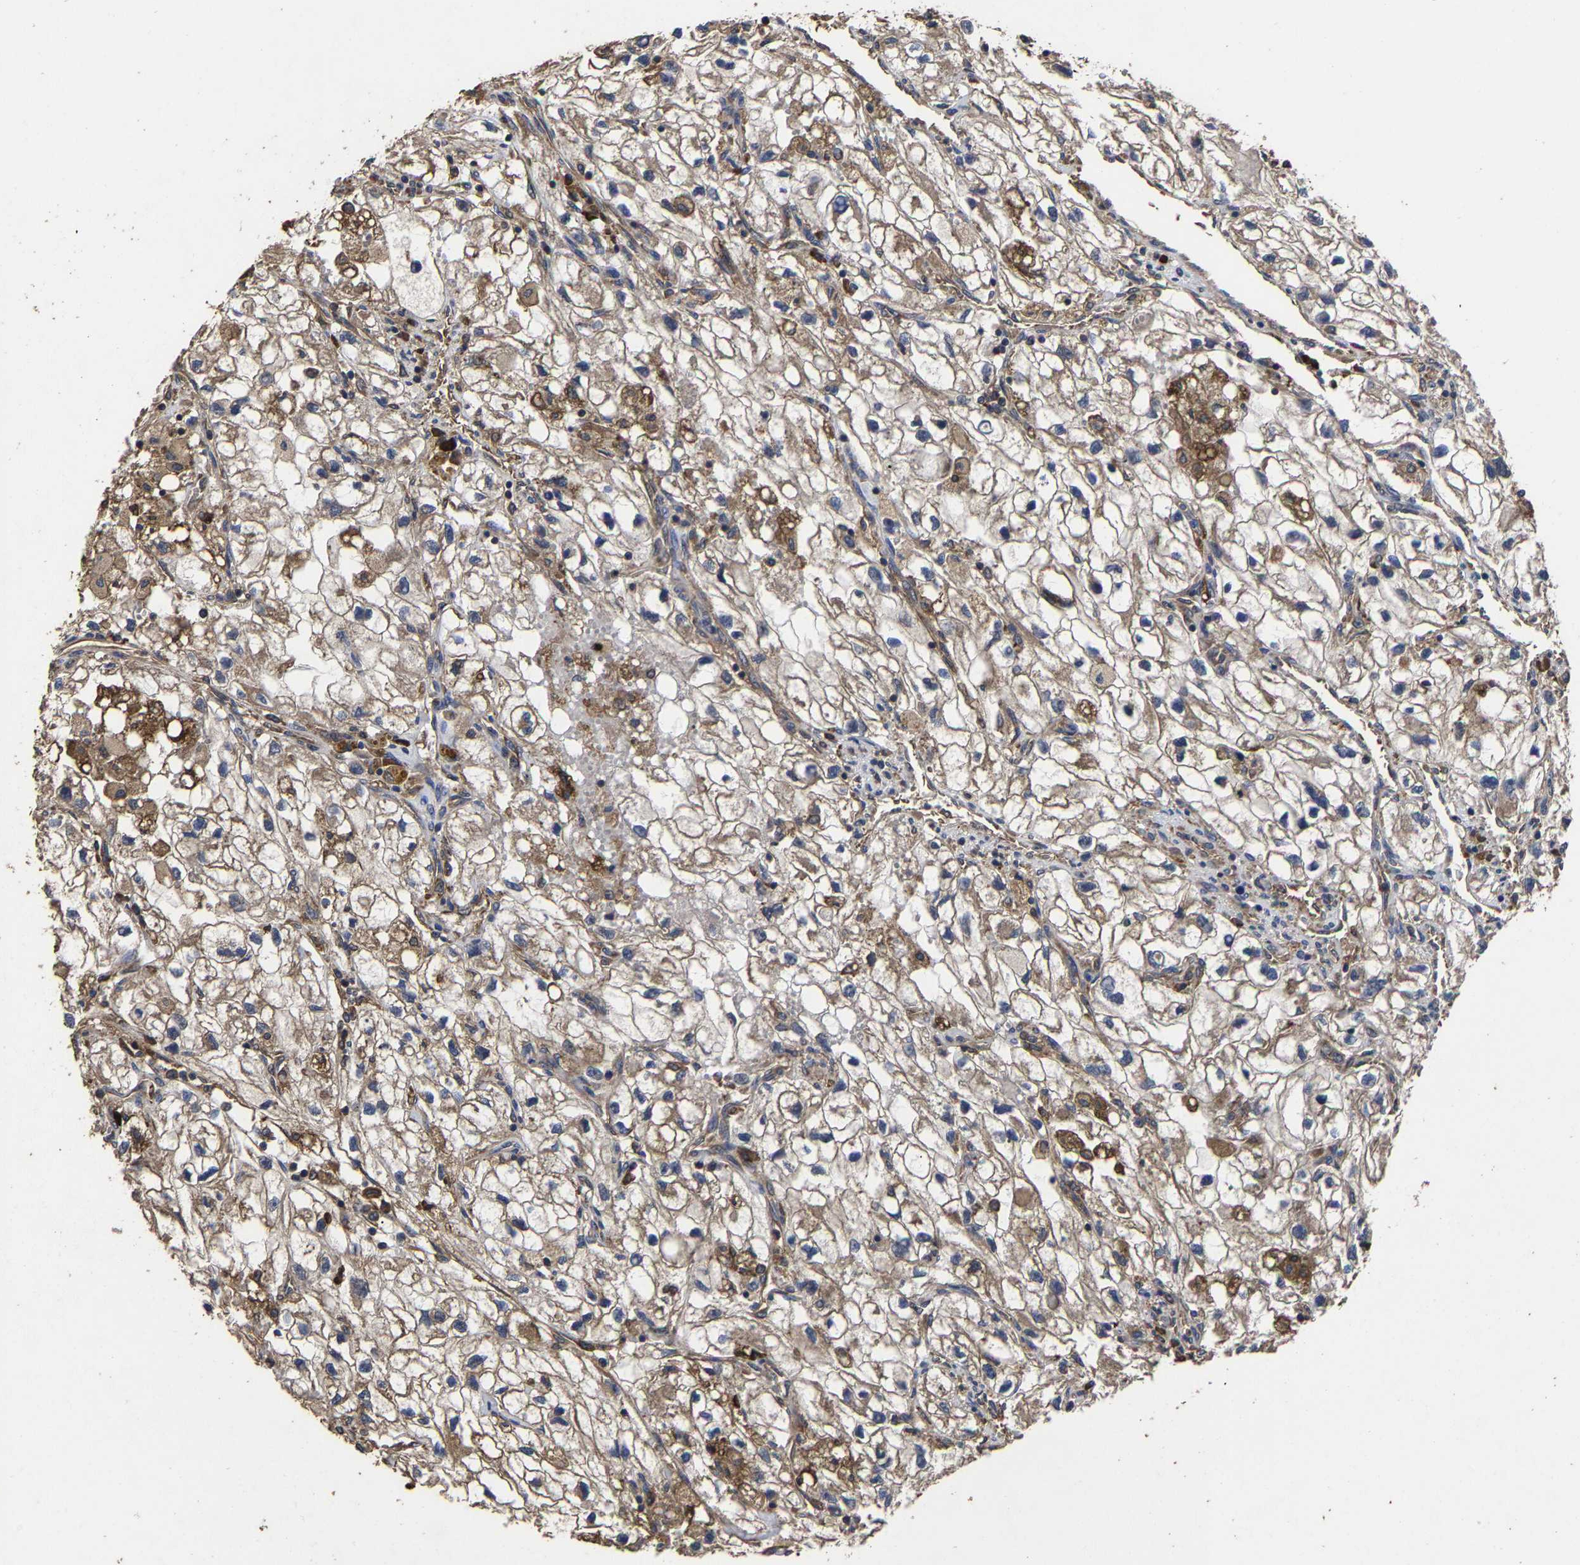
{"staining": {"intensity": "moderate", "quantity": ">75%", "location": "cytoplasmic/membranous"}, "tissue": "renal cancer", "cell_type": "Tumor cells", "image_type": "cancer", "snomed": [{"axis": "morphology", "description": "Adenocarcinoma, NOS"}, {"axis": "topography", "description": "Kidney"}], "caption": "Immunohistochemical staining of adenocarcinoma (renal) reveals medium levels of moderate cytoplasmic/membranous protein expression in about >75% of tumor cells.", "gene": "ITCH", "patient": {"sex": "female", "age": 70}}